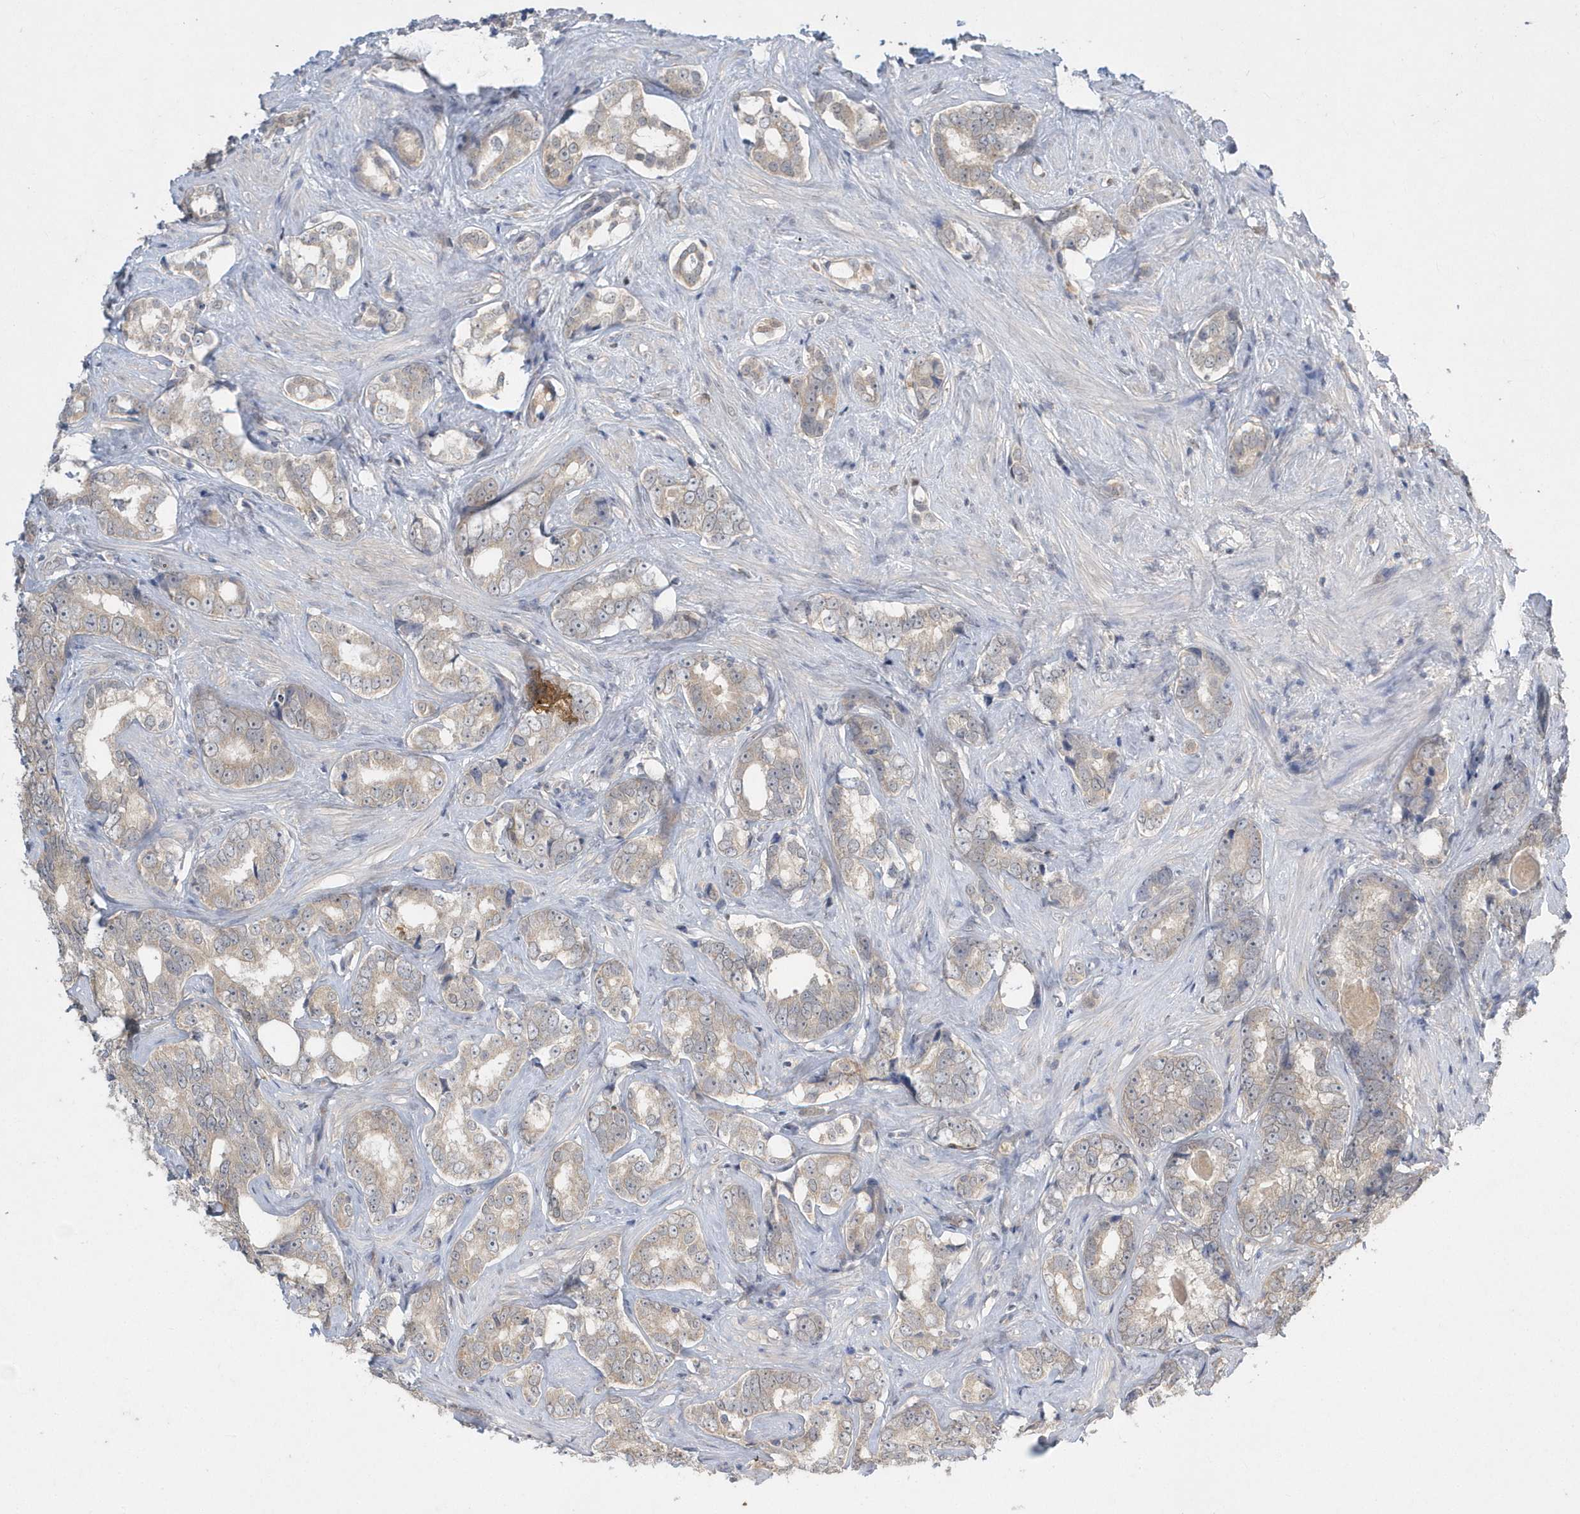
{"staining": {"intensity": "weak", "quantity": ">75%", "location": "cytoplasmic/membranous"}, "tissue": "prostate cancer", "cell_type": "Tumor cells", "image_type": "cancer", "snomed": [{"axis": "morphology", "description": "Adenocarcinoma, High grade"}, {"axis": "topography", "description": "Prostate"}], "caption": "A photomicrograph showing weak cytoplasmic/membranous positivity in approximately >75% of tumor cells in prostate cancer (high-grade adenocarcinoma), as visualized by brown immunohistochemical staining.", "gene": "AKR7A2", "patient": {"sex": "male", "age": 66}}